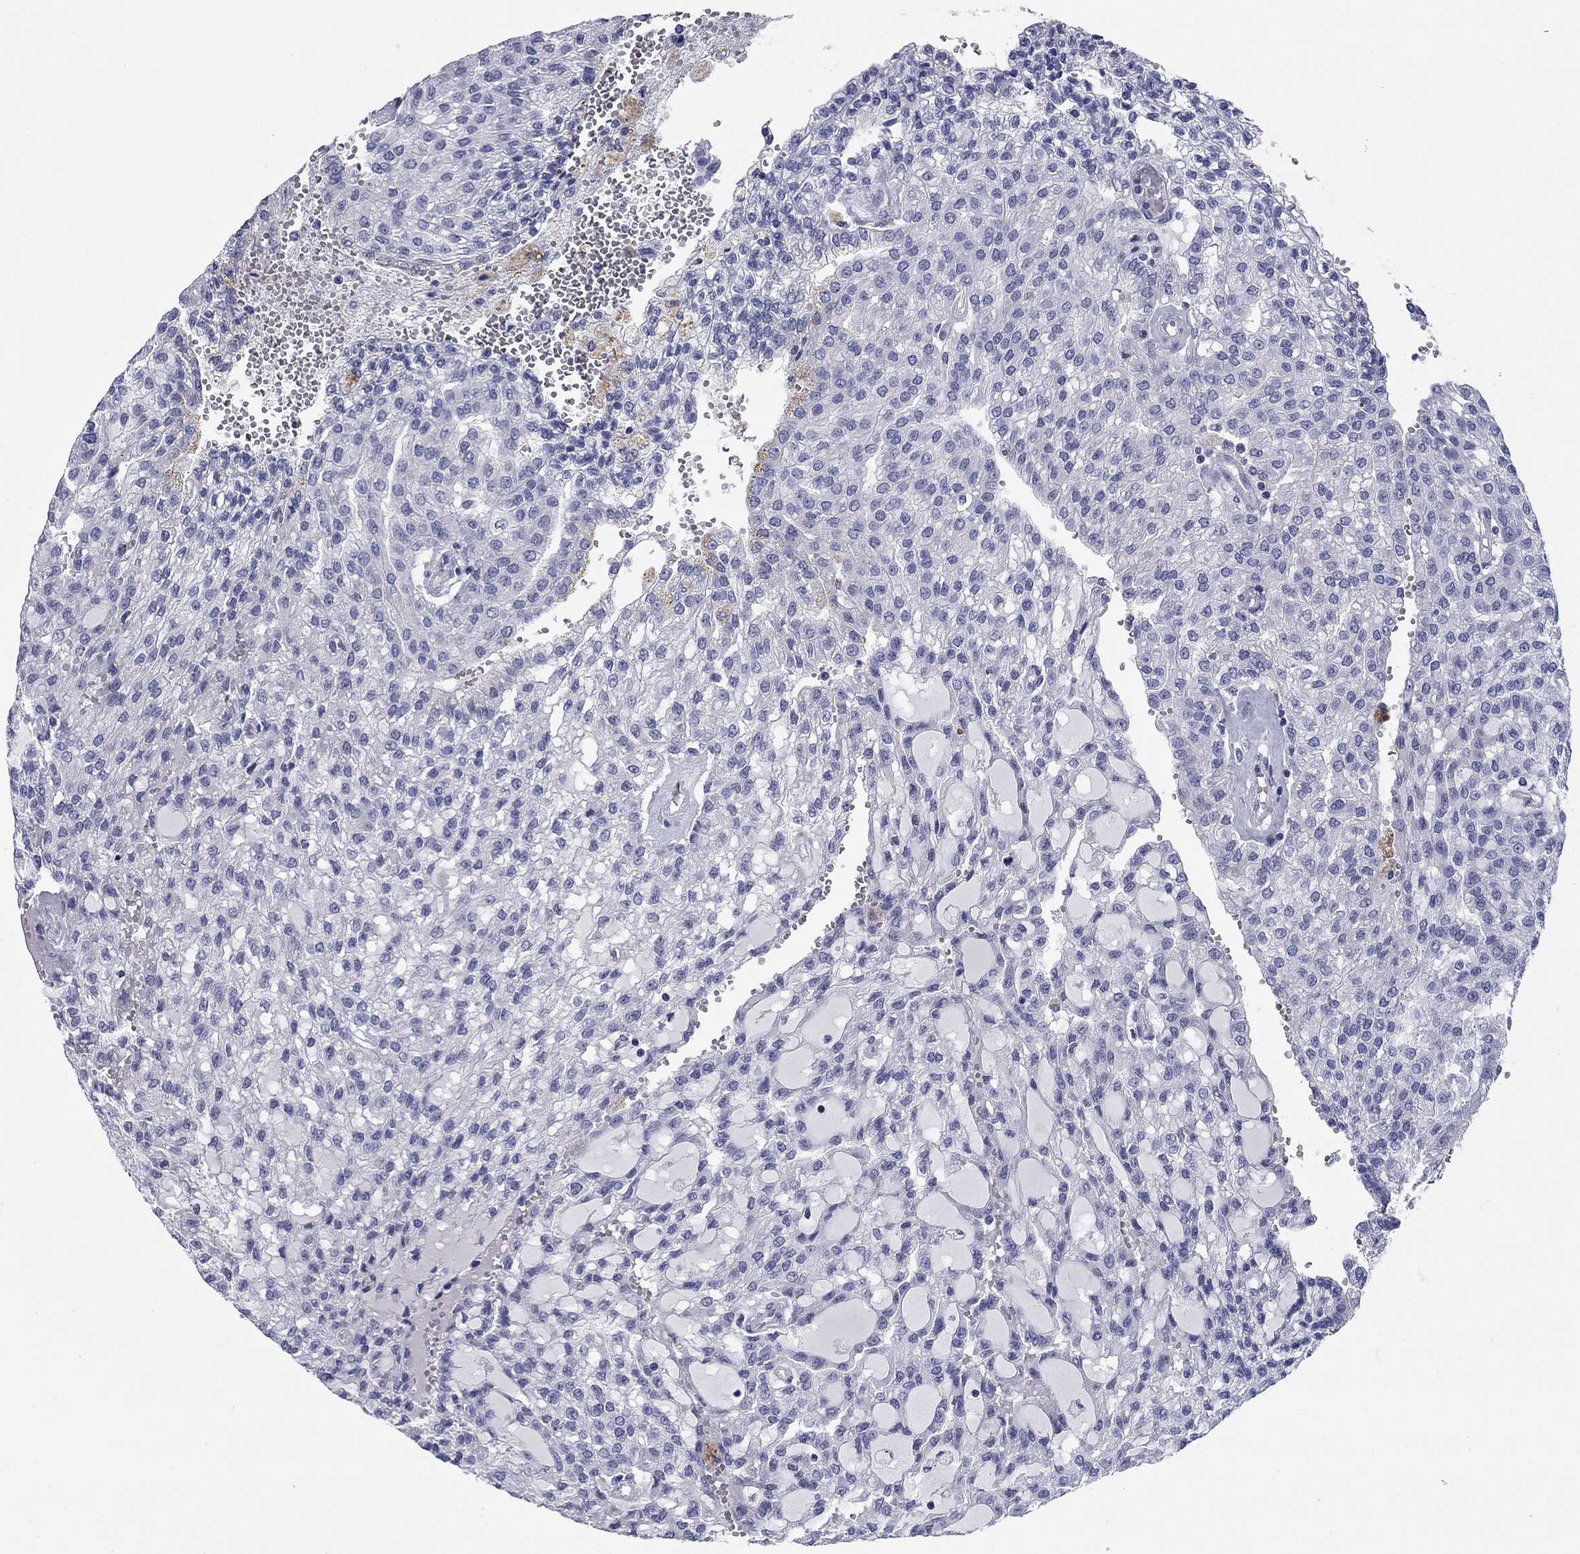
{"staining": {"intensity": "negative", "quantity": "none", "location": "none"}, "tissue": "renal cancer", "cell_type": "Tumor cells", "image_type": "cancer", "snomed": [{"axis": "morphology", "description": "Adenocarcinoma, NOS"}, {"axis": "topography", "description": "Kidney"}], "caption": "This is an immunohistochemistry photomicrograph of human renal cancer. There is no positivity in tumor cells.", "gene": "KCNH1", "patient": {"sex": "male", "age": 63}}